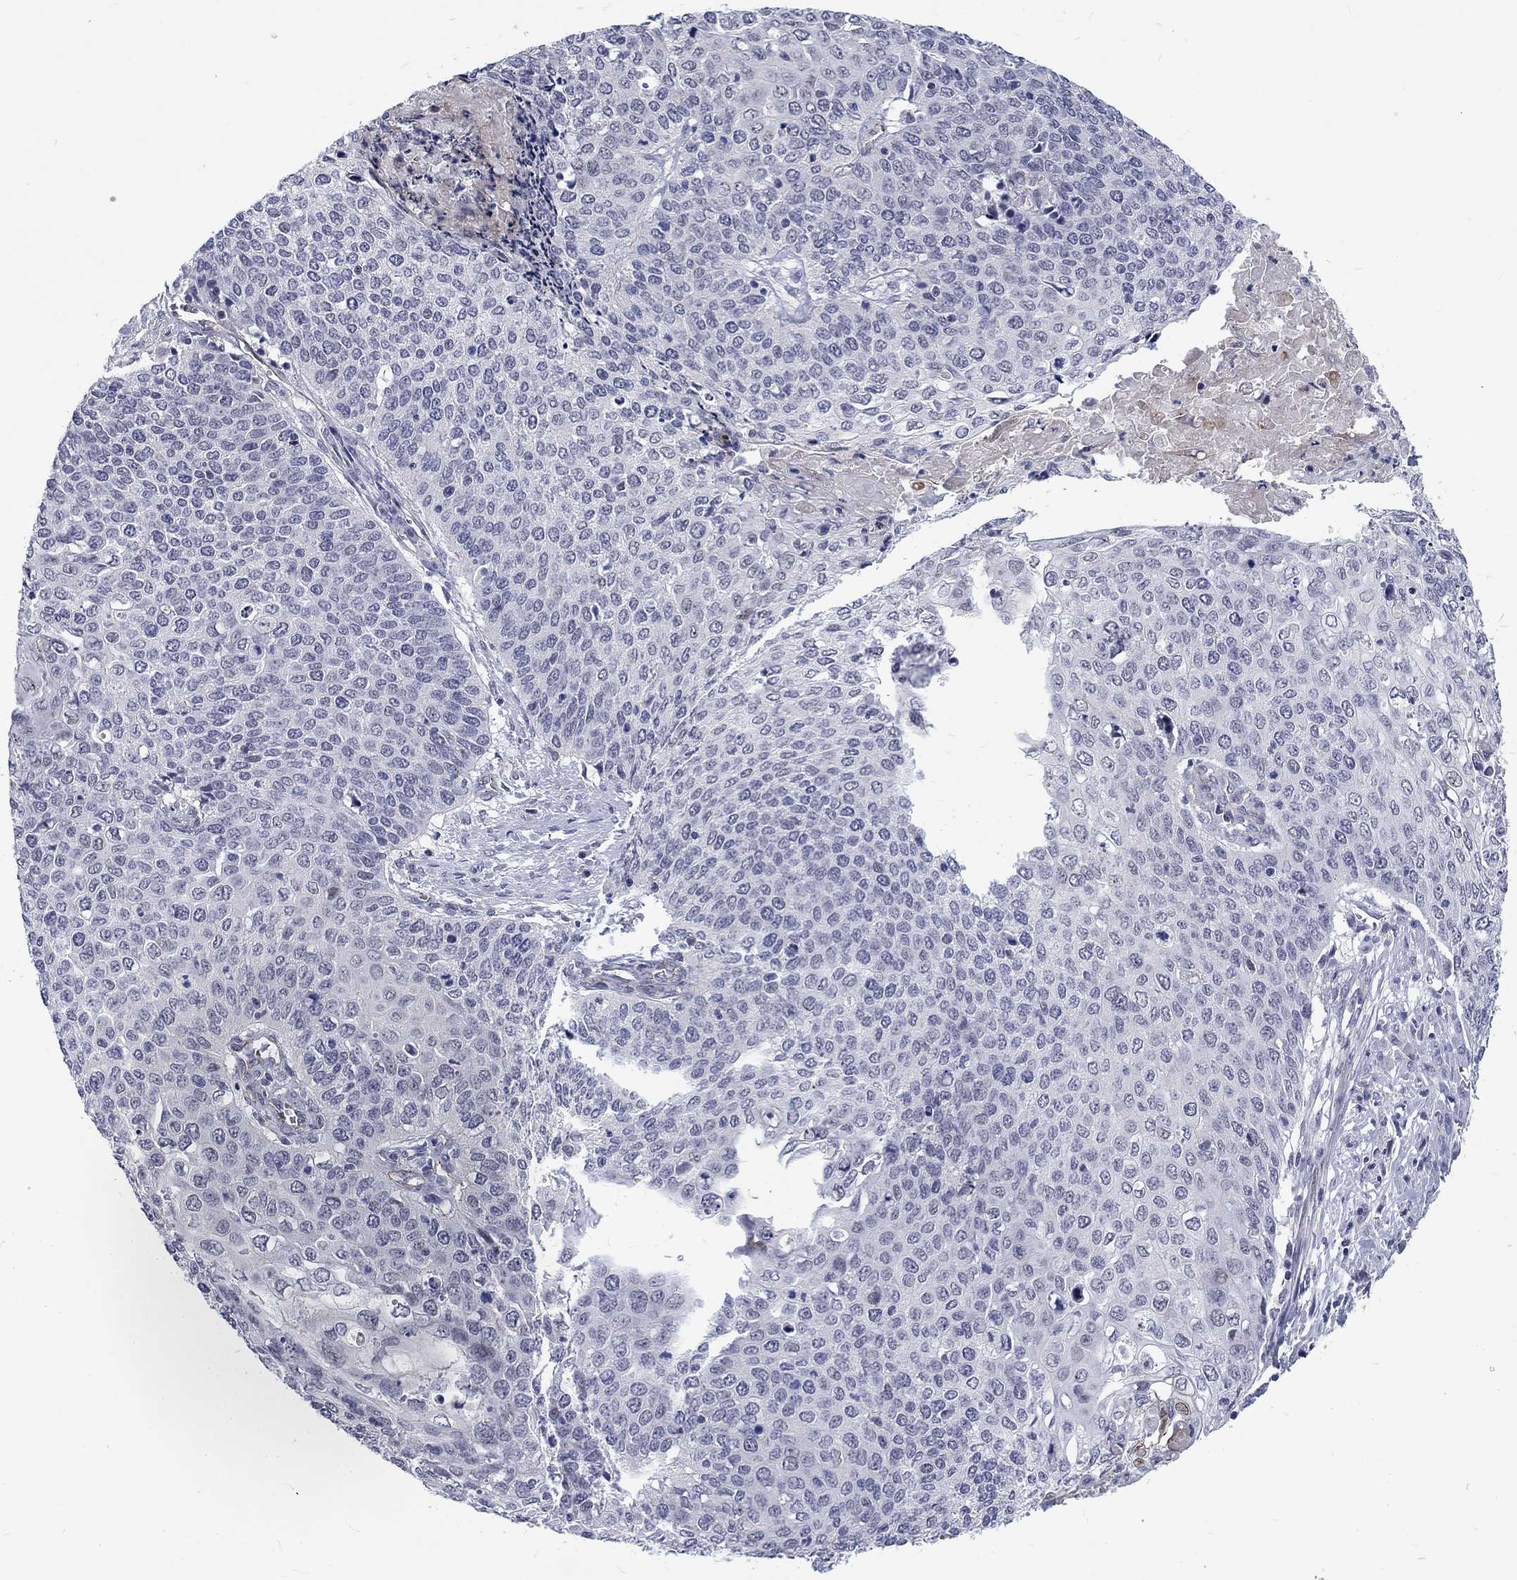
{"staining": {"intensity": "negative", "quantity": "none", "location": "none"}, "tissue": "cervical cancer", "cell_type": "Tumor cells", "image_type": "cancer", "snomed": [{"axis": "morphology", "description": "Squamous cell carcinoma, NOS"}, {"axis": "topography", "description": "Cervix"}], "caption": "Immunohistochemistry (IHC) histopathology image of neoplastic tissue: cervical cancer (squamous cell carcinoma) stained with DAB demonstrates no significant protein positivity in tumor cells.", "gene": "PHKA1", "patient": {"sex": "female", "age": 39}}